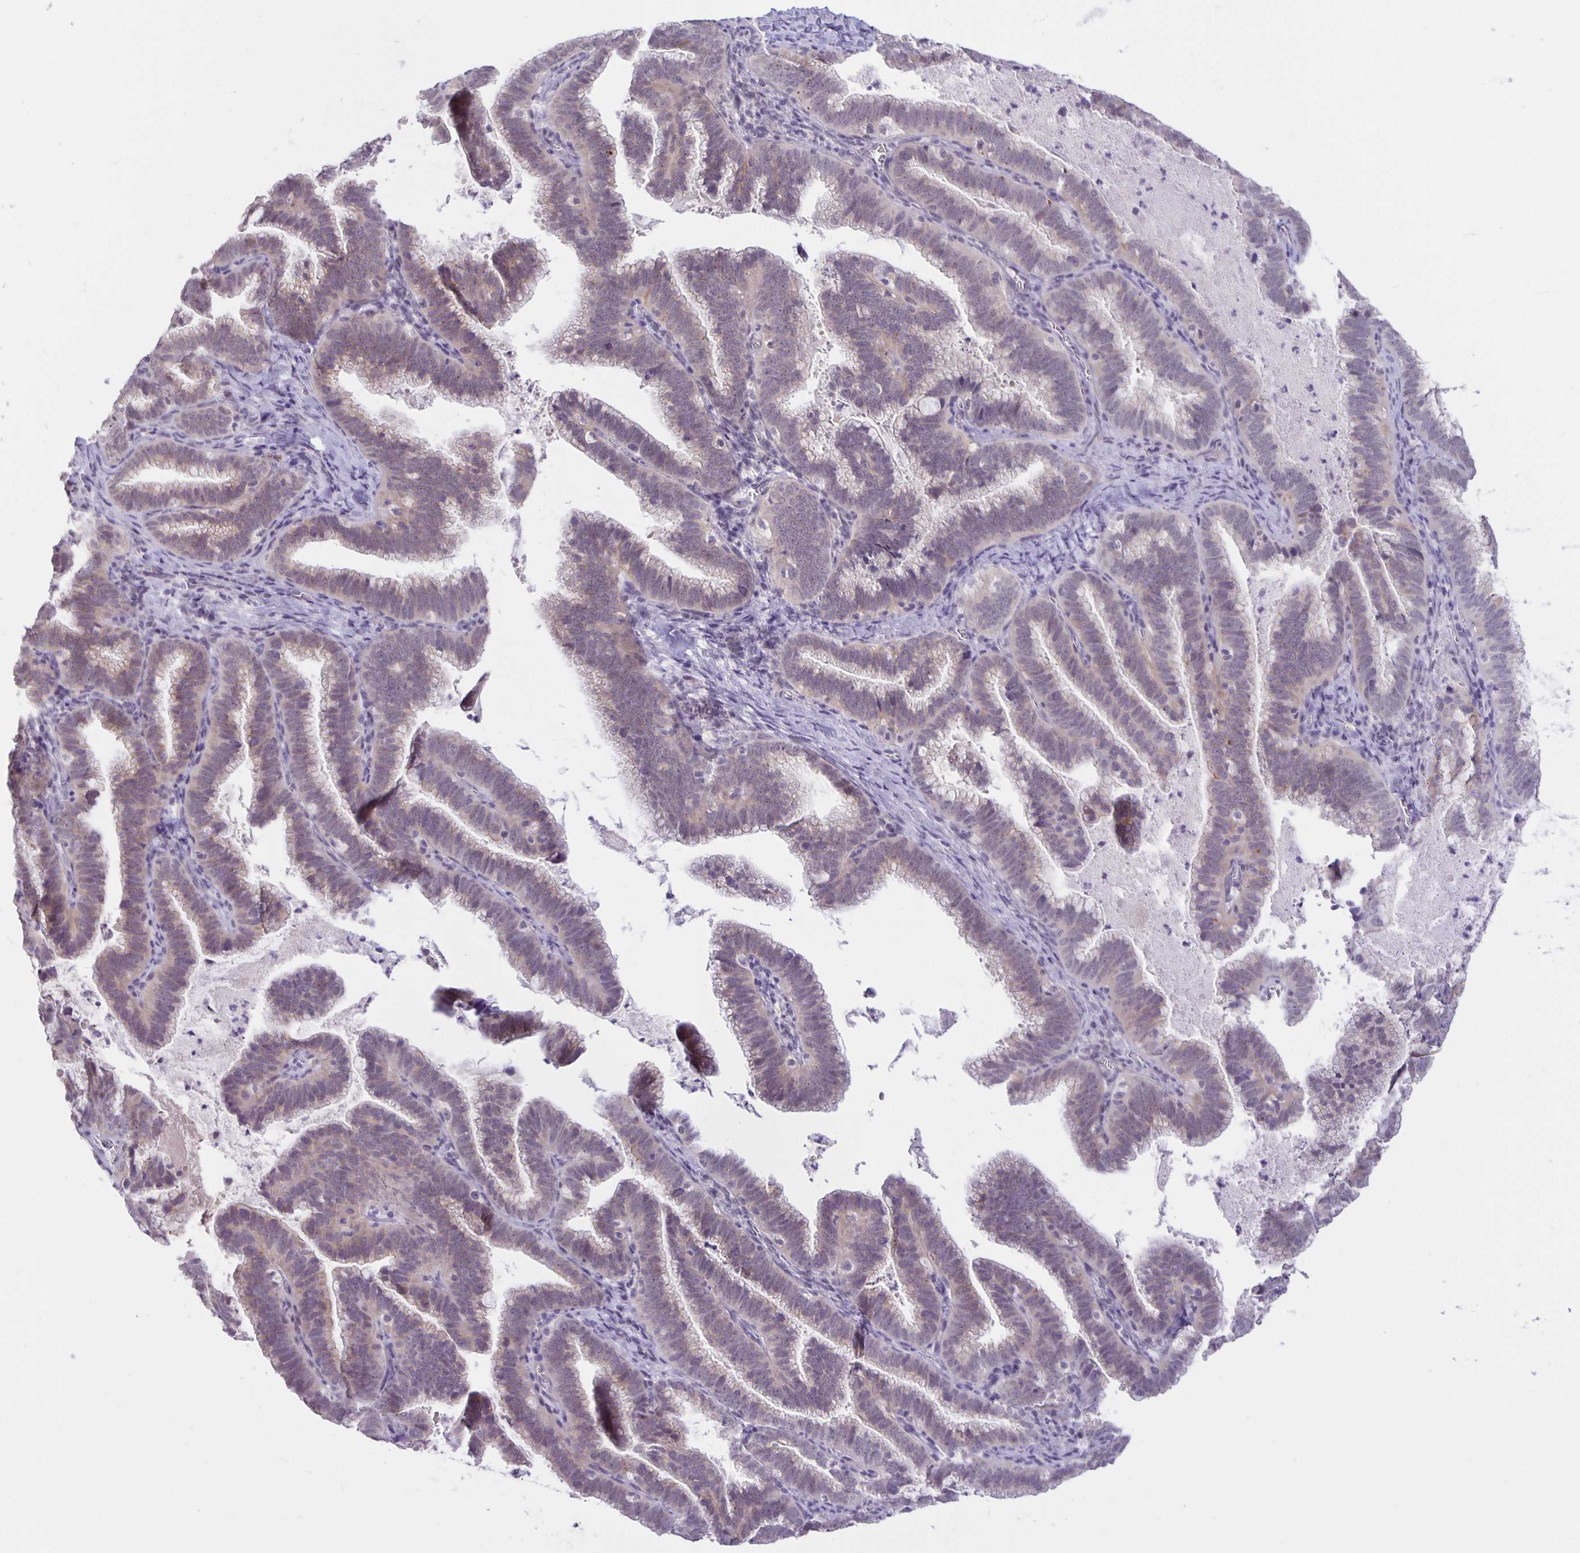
{"staining": {"intensity": "weak", "quantity": "<25%", "location": "cytoplasmic/membranous"}, "tissue": "cervical cancer", "cell_type": "Tumor cells", "image_type": "cancer", "snomed": [{"axis": "morphology", "description": "Adenocarcinoma, NOS"}, {"axis": "topography", "description": "Cervix"}], "caption": "The histopathology image shows no staining of tumor cells in cervical cancer. The staining was performed using DAB to visualize the protein expression in brown, while the nuclei were stained in blue with hematoxylin (Magnification: 20x).", "gene": "ARVCF", "patient": {"sex": "female", "age": 61}}